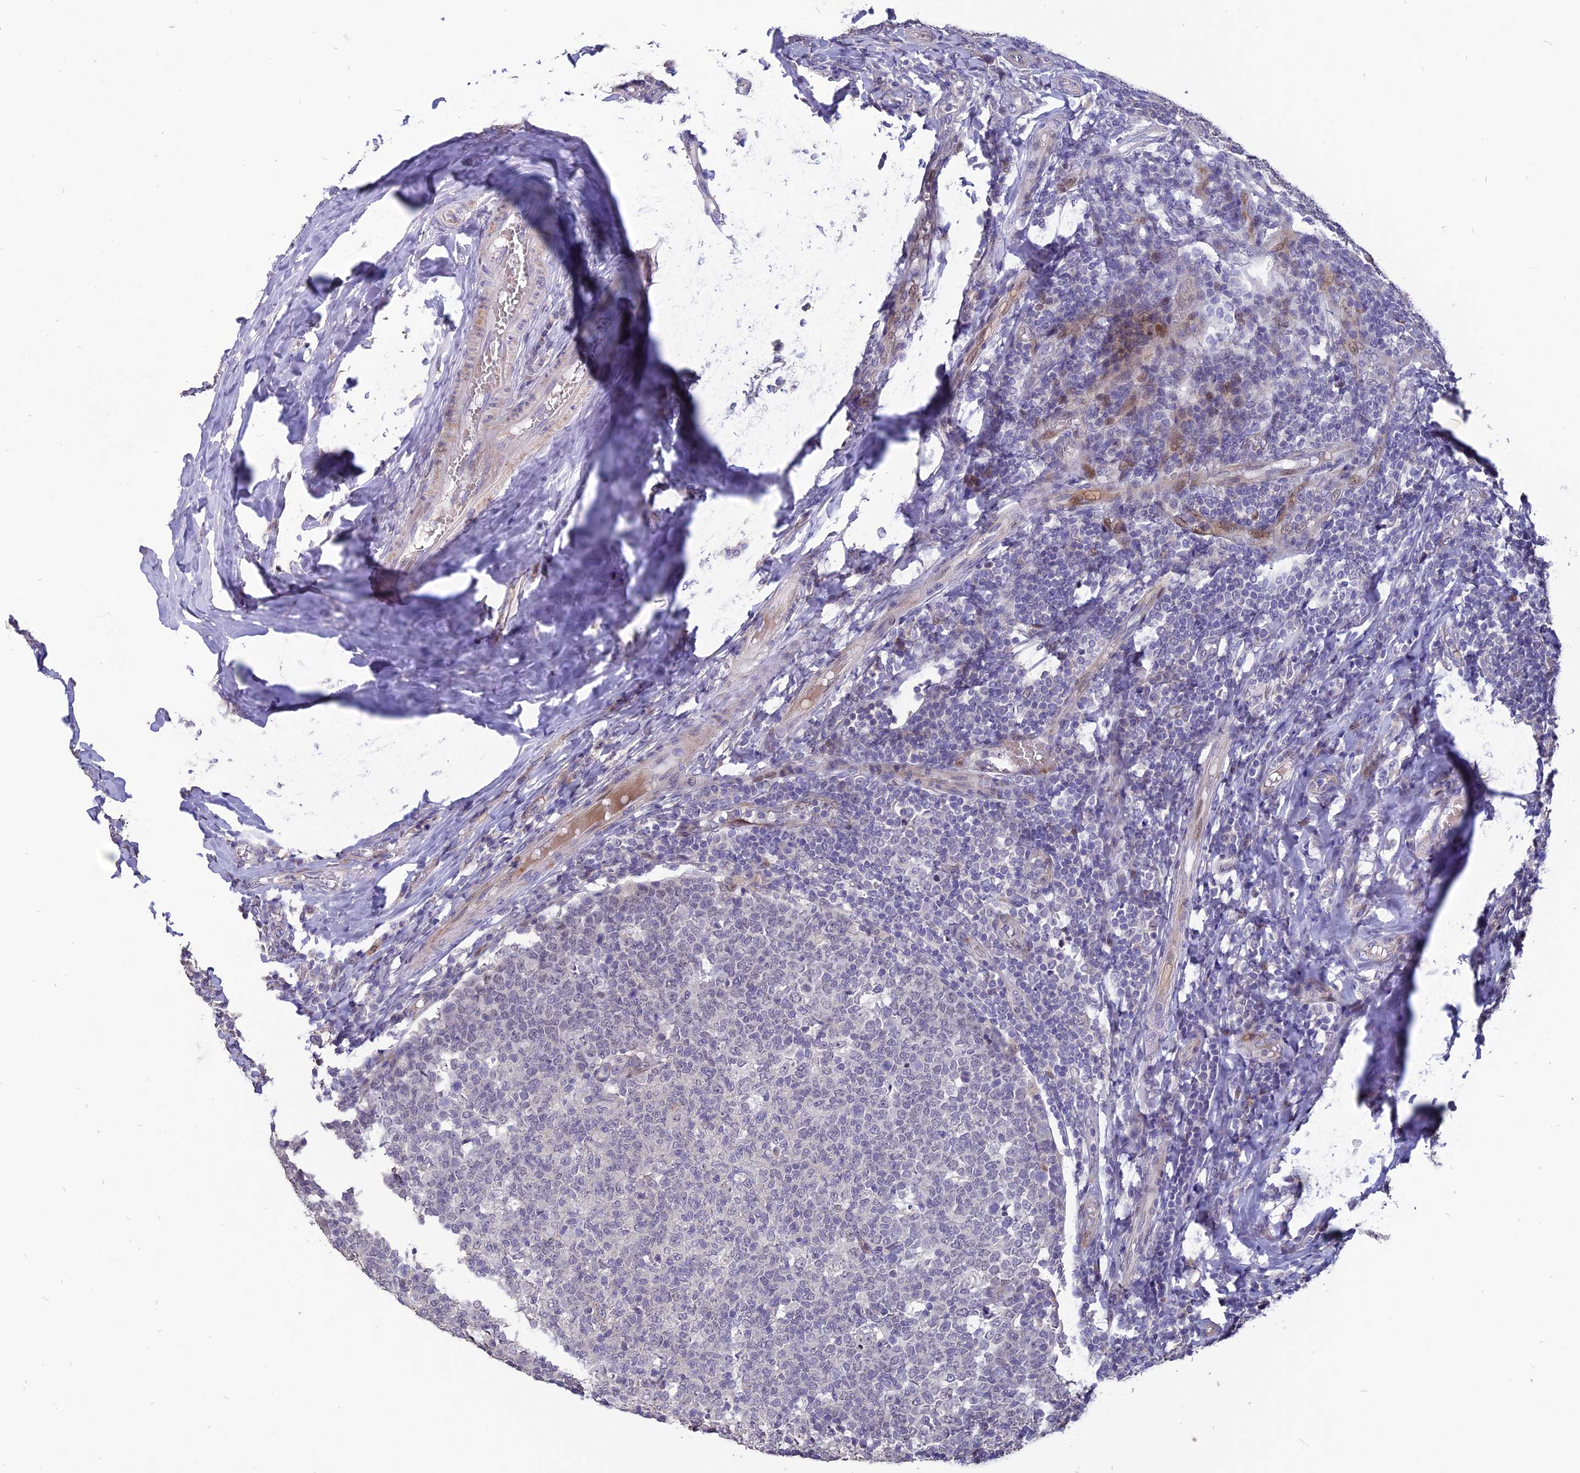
{"staining": {"intensity": "negative", "quantity": "none", "location": "none"}, "tissue": "tonsil", "cell_type": "Germinal center cells", "image_type": "normal", "snomed": [{"axis": "morphology", "description": "Normal tissue, NOS"}, {"axis": "topography", "description": "Tonsil"}], "caption": "Immunohistochemical staining of benign human tonsil reveals no significant positivity in germinal center cells. The staining is performed using DAB (3,3'-diaminobenzidine) brown chromogen with nuclei counter-stained in using hematoxylin.", "gene": "TMEM263", "patient": {"sex": "female", "age": 19}}